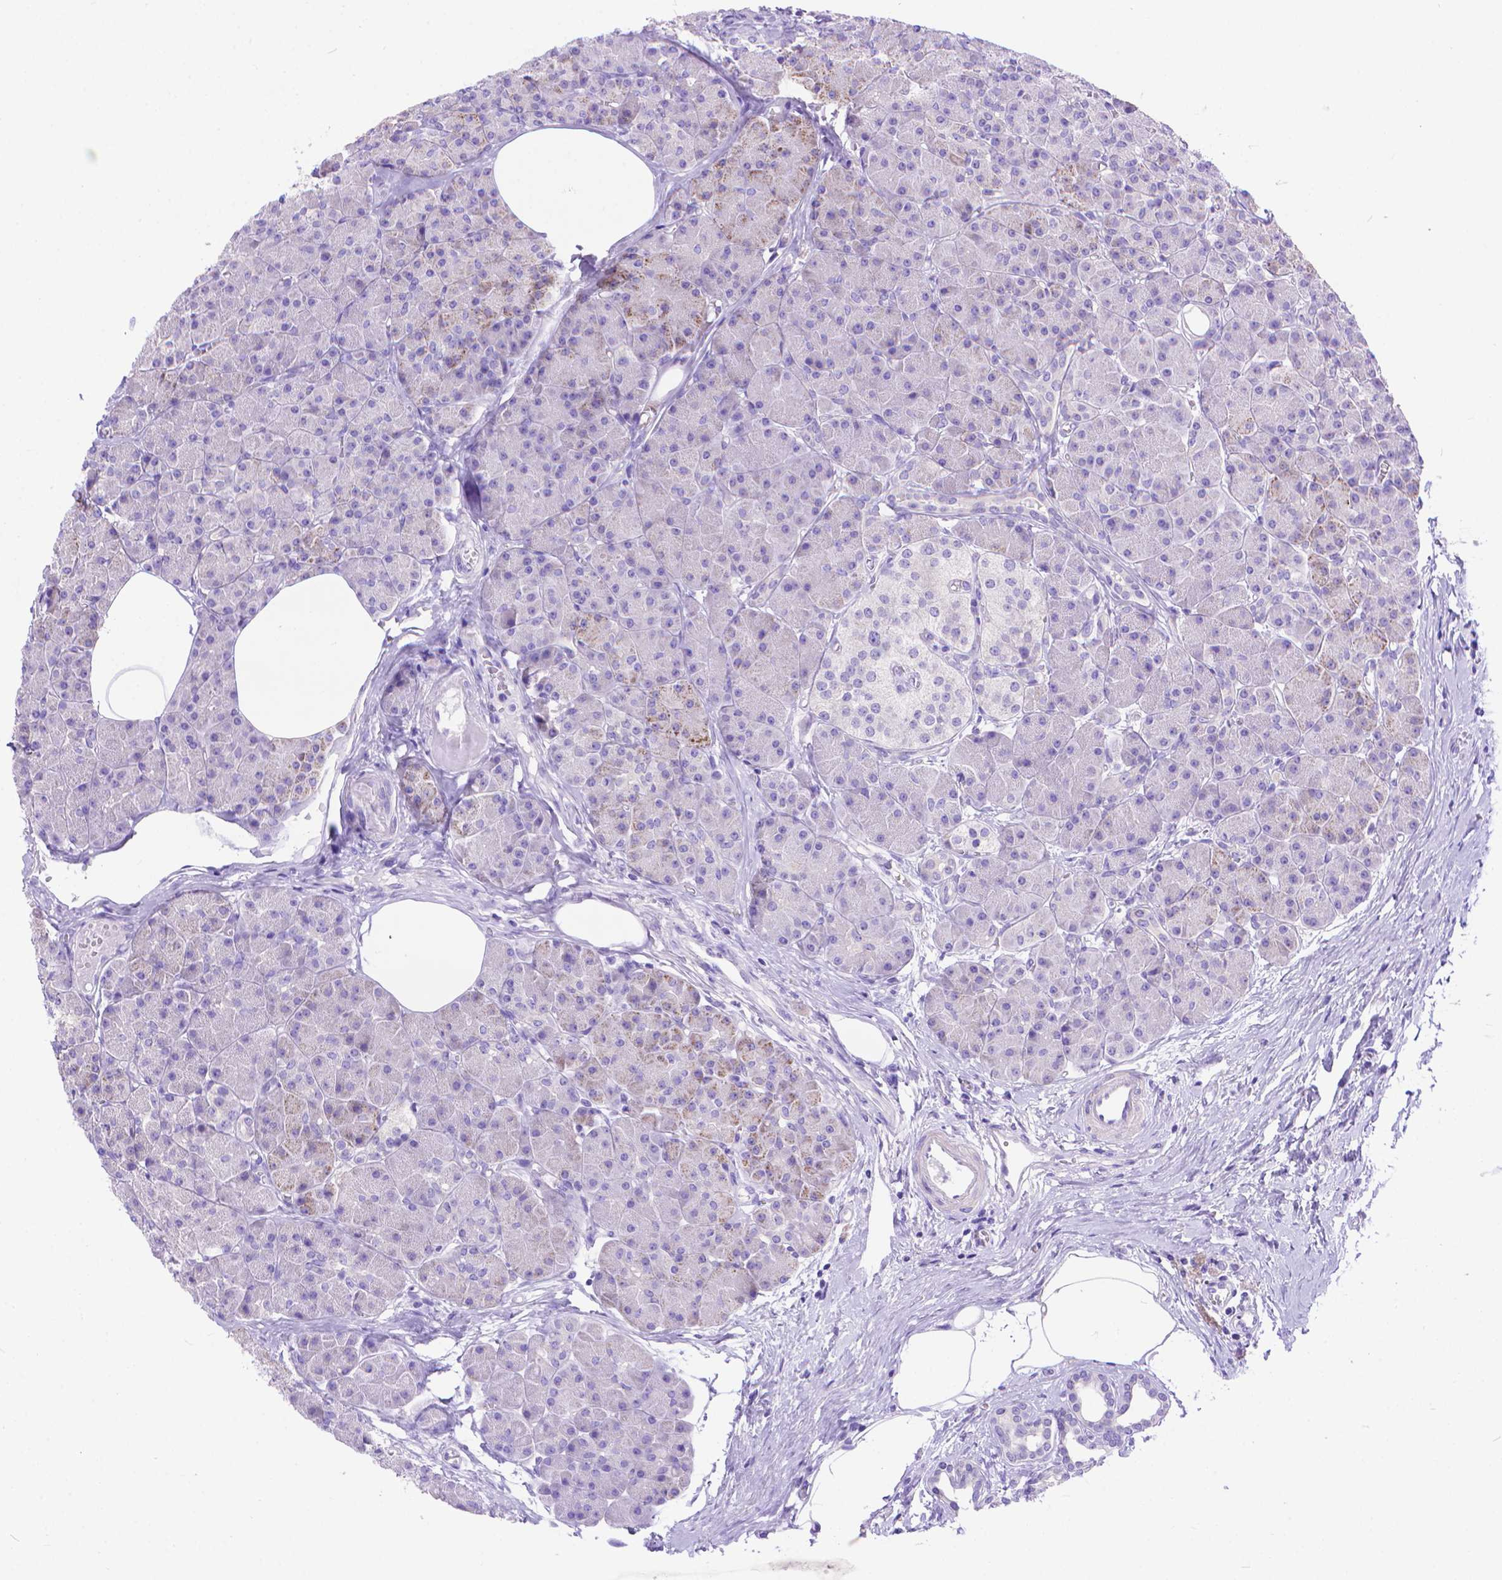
{"staining": {"intensity": "weak", "quantity": "<25%", "location": "cytoplasmic/membranous"}, "tissue": "pancreas", "cell_type": "Exocrine glandular cells", "image_type": "normal", "snomed": [{"axis": "morphology", "description": "Normal tissue, NOS"}, {"axis": "topography", "description": "Pancreas"}], "caption": "Exocrine glandular cells show no significant staining in benign pancreas.", "gene": "DHRS2", "patient": {"sex": "female", "age": 45}}